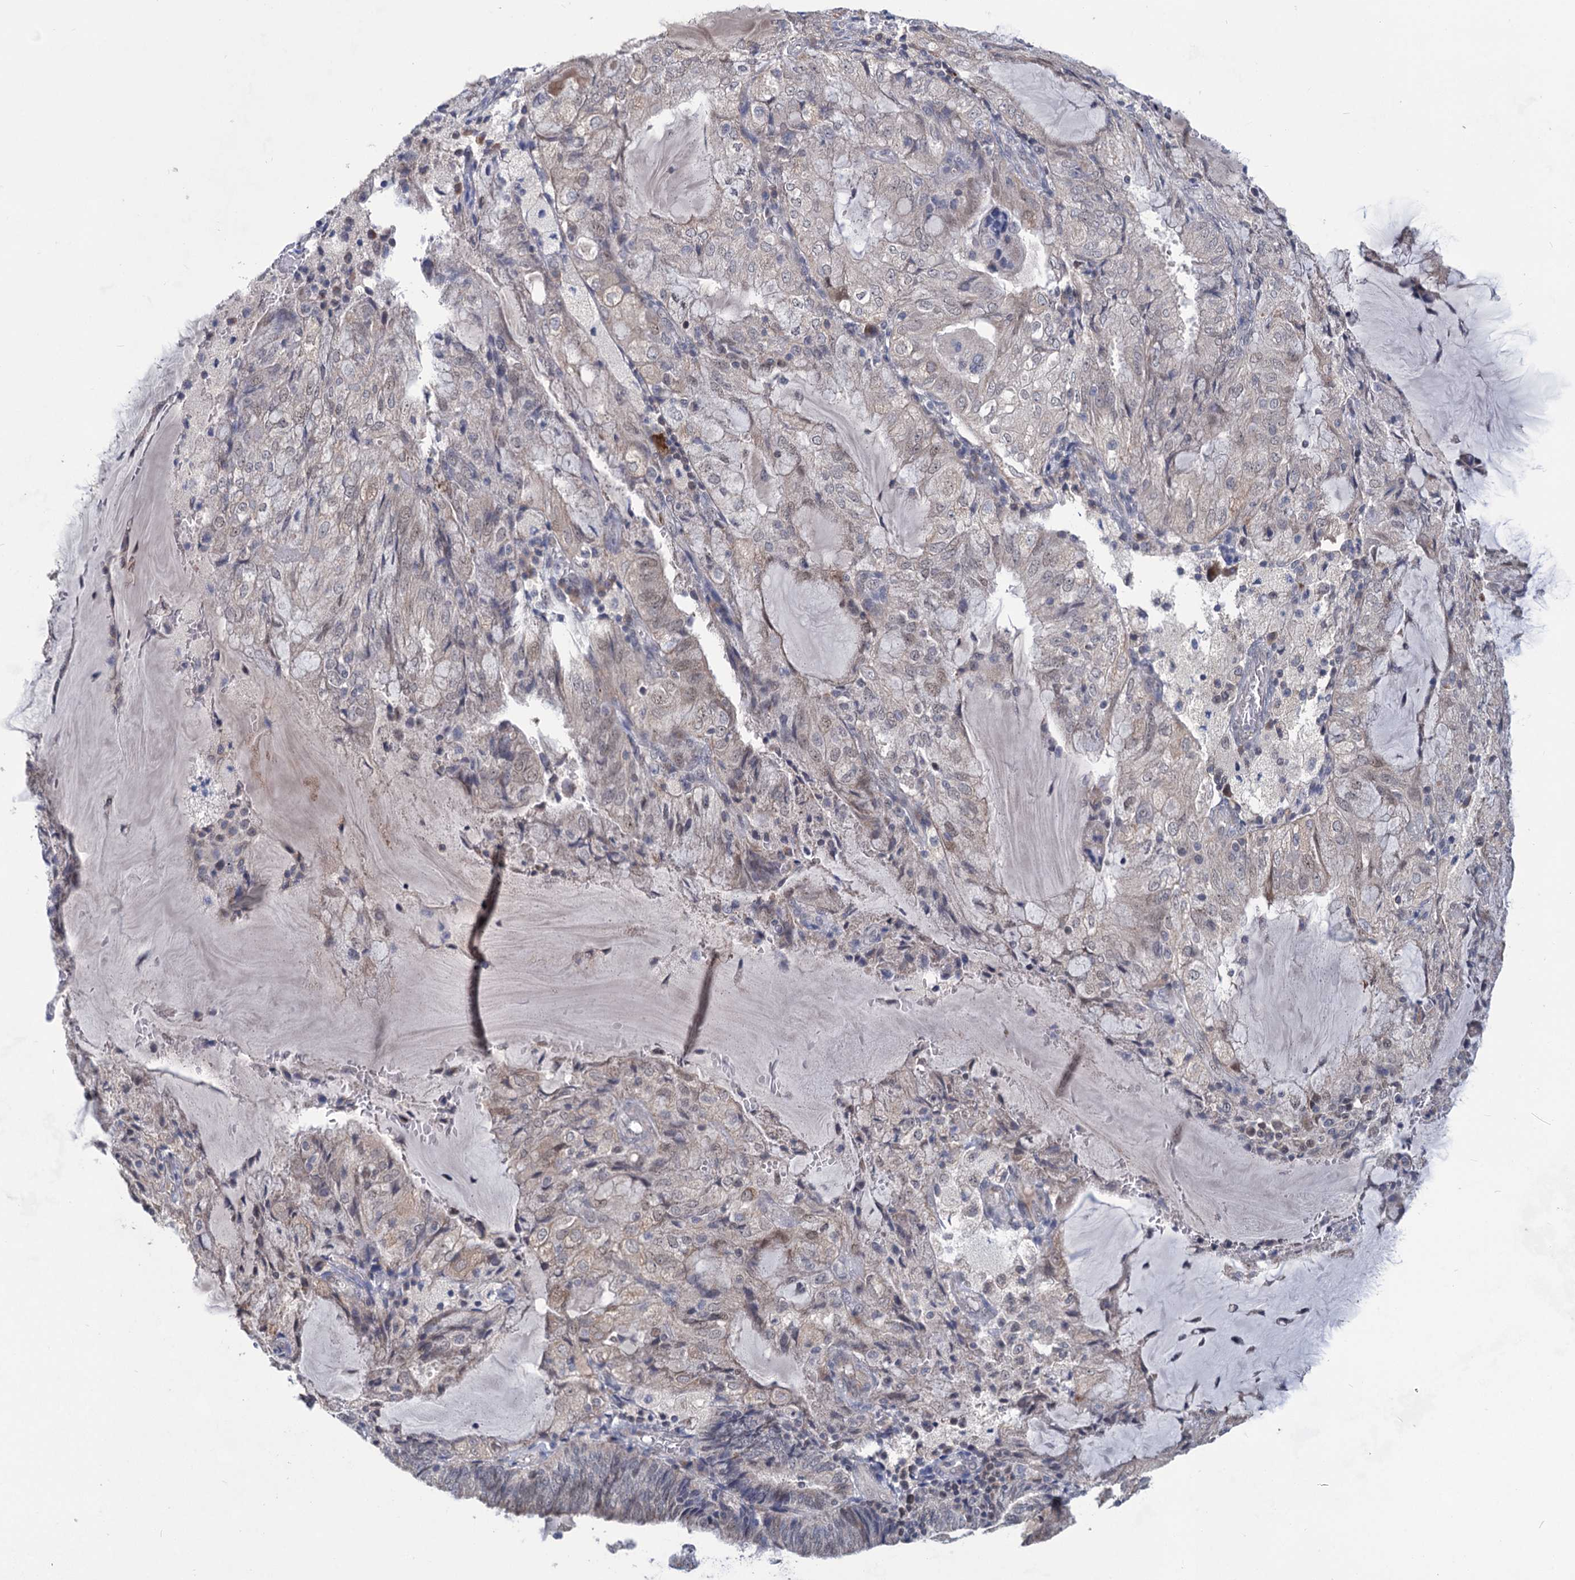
{"staining": {"intensity": "moderate", "quantity": "<25%", "location": "cytoplasmic/membranous"}, "tissue": "endometrial cancer", "cell_type": "Tumor cells", "image_type": "cancer", "snomed": [{"axis": "morphology", "description": "Adenocarcinoma, NOS"}, {"axis": "topography", "description": "Endometrium"}], "caption": "A brown stain labels moderate cytoplasmic/membranous positivity of a protein in human adenocarcinoma (endometrial) tumor cells.", "gene": "TTC17", "patient": {"sex": "female", "age": 81}}